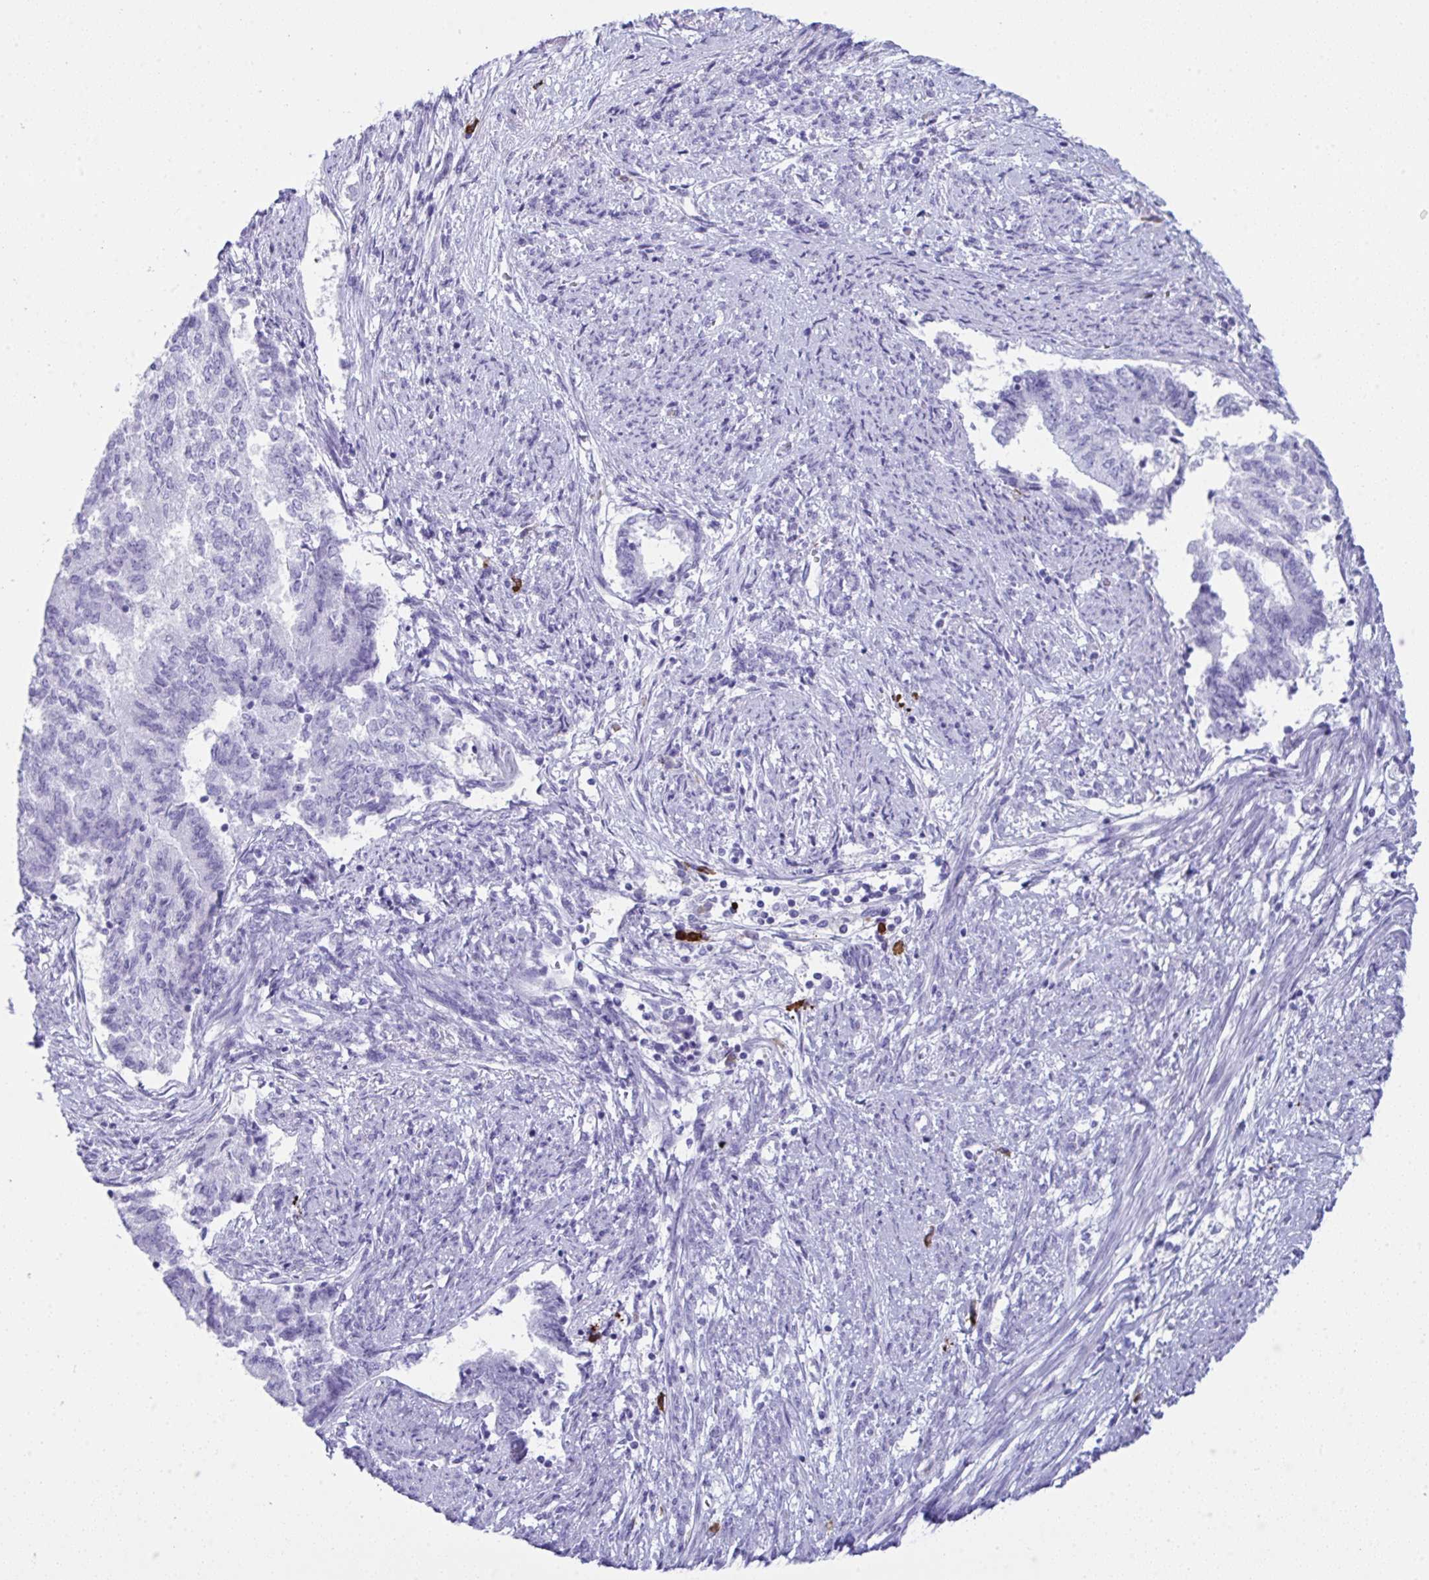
{"staining": {"intensity": "negative", "quantity": "none", "location": "none"}, "tissue": "endometrial cancer", "cell_type": "Tumor cells", "image_type": "cancer", "snomed": [{"axis": "morphology", "description": "Adenocarcinoma, NOS"}, {"axis": "topography", "description": "Endometrium"}], "caption": "An image of human endometrial adenocarcinoma is negative for staining in tumor cells.", "gene": "JCHAIN", "patient": {"sex": "female", "age": 65}}